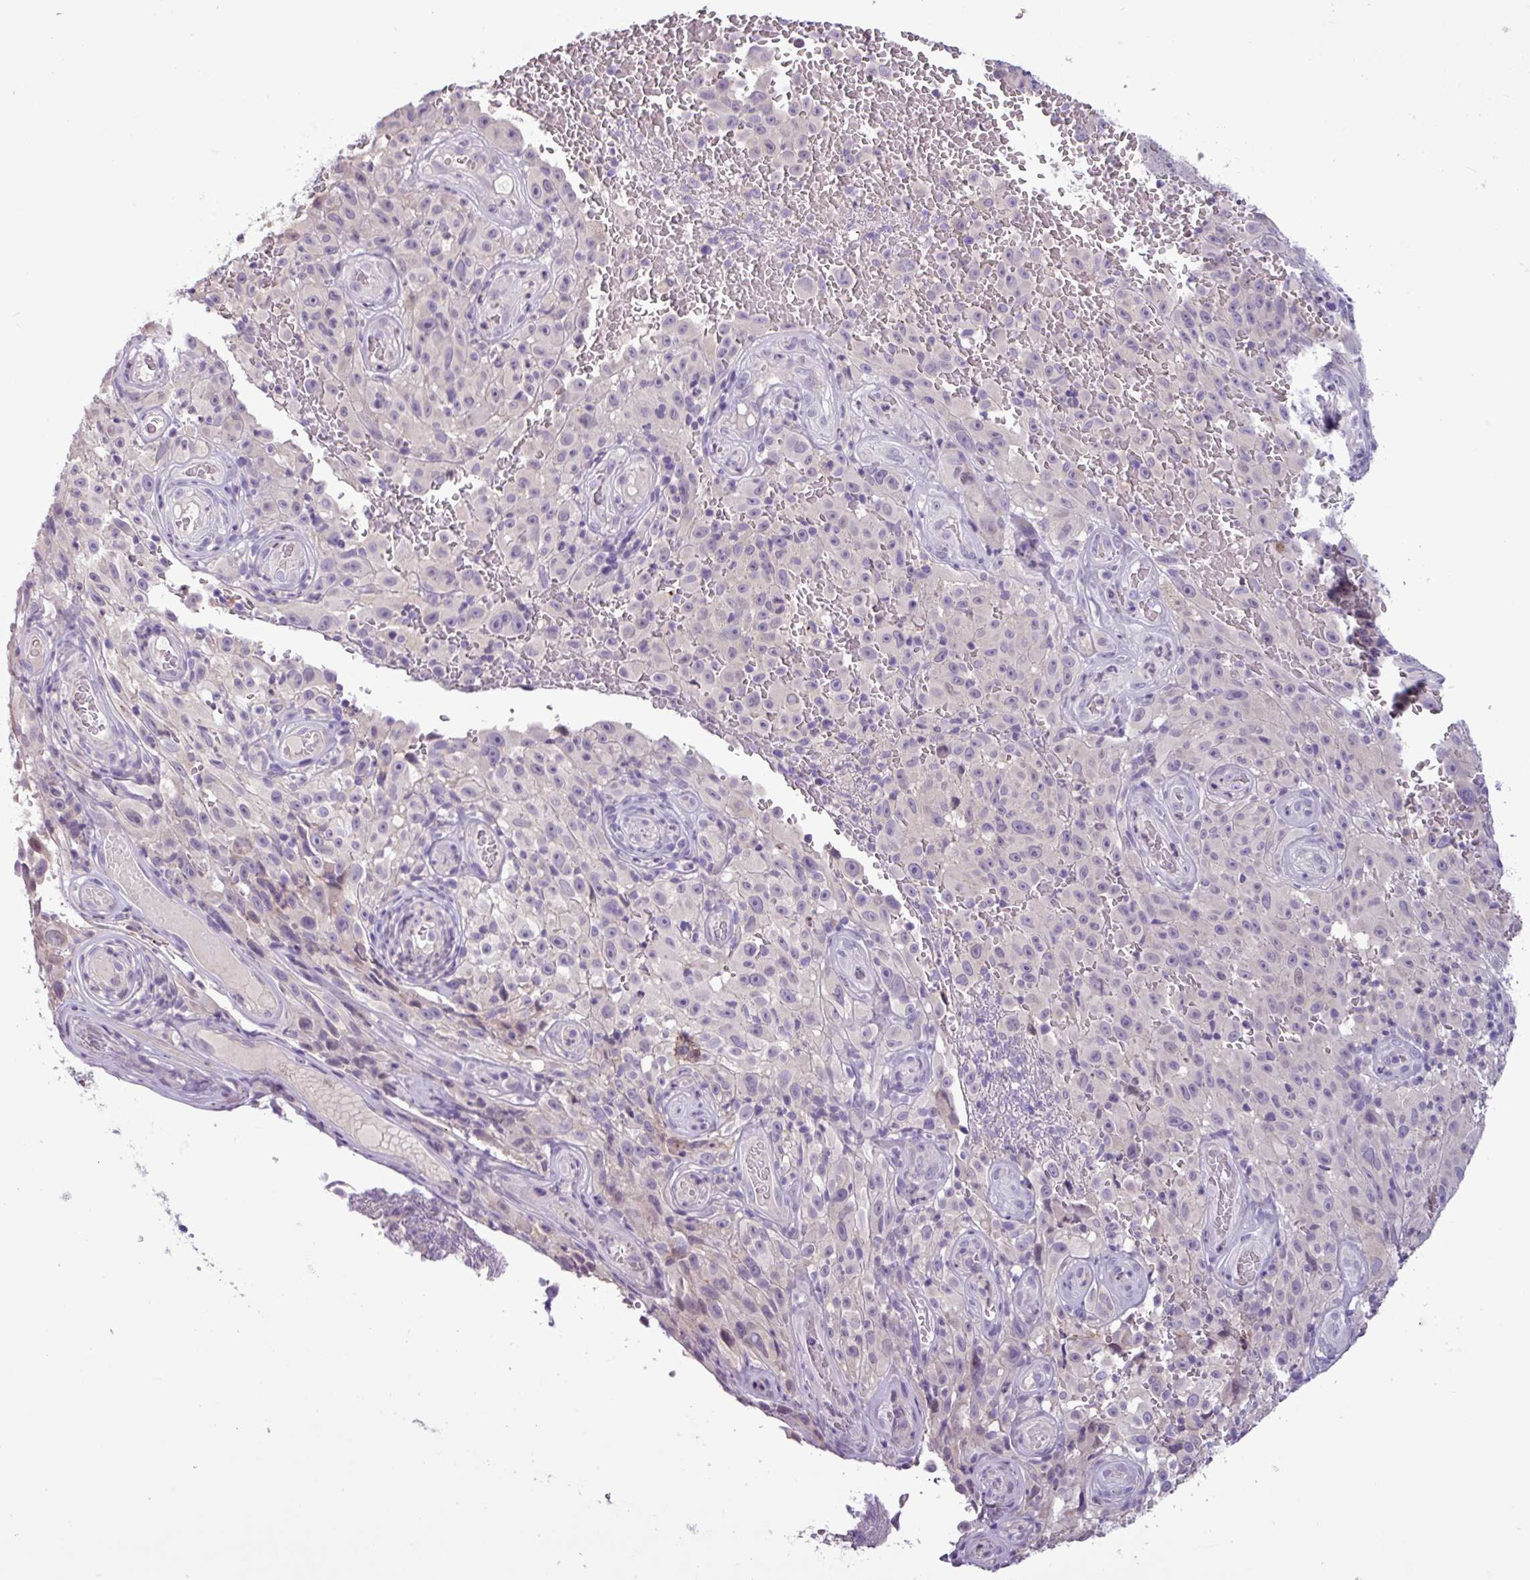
{"staining": {"intensity": "negative", "quantity": "none", "location": "none"}, "tissue": "melanoma", "cell_type": "Tumor cells", "image_type": "cancer", "snomed": [{"axis": "morphology", "description": "Malignant melanoma, NOS"}, {"axis": "topography", "description": "Skin"}], "caption": "Melanoma stained for a protein using immunohistochemistry (IHC) reveals no expression tumor cells.", "gene": "PNLDC1", "patient": {"sex": "female", "age": 82}}